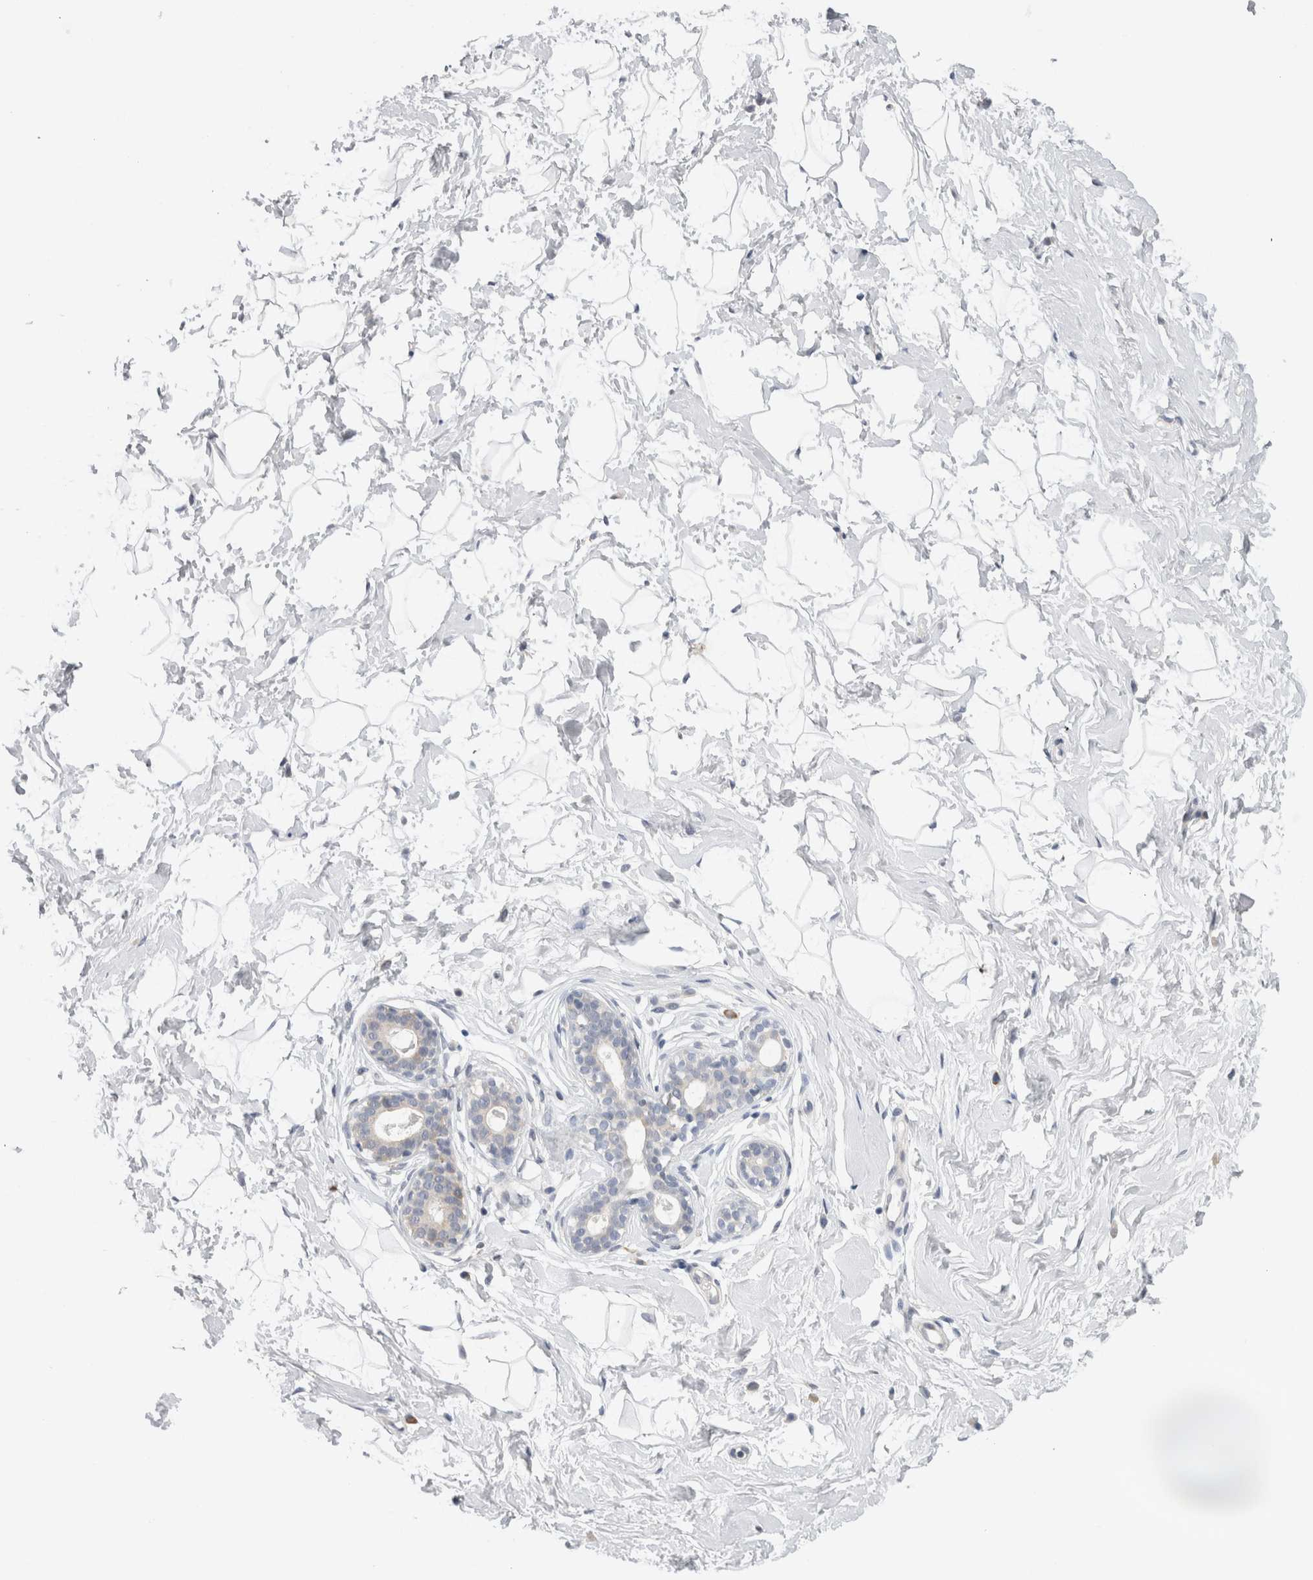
{"staining": {"intensity": "negative", "quantity": "none", "location": "none"}, "tissue": "breast", "cell_type": "Adipocytes", "image_type": "normal", "snomed": [{"axis": "morphology", "description": "Normal tissue, NOS"}, {"axis": "morphology", "description": "Adenoma, NOS"}, {"axis": "topography", "description": "Breast"}], "caption": "Immunohistochemical staining of unremarkable human breast exhibits no significant expression in adipocytes. The staining is performed using DAB brown chromogen with nuclei counter-stained in using hematoxylin.", "gene": "VCPIP1", "patient": {"sex": "female", "age": 23}}